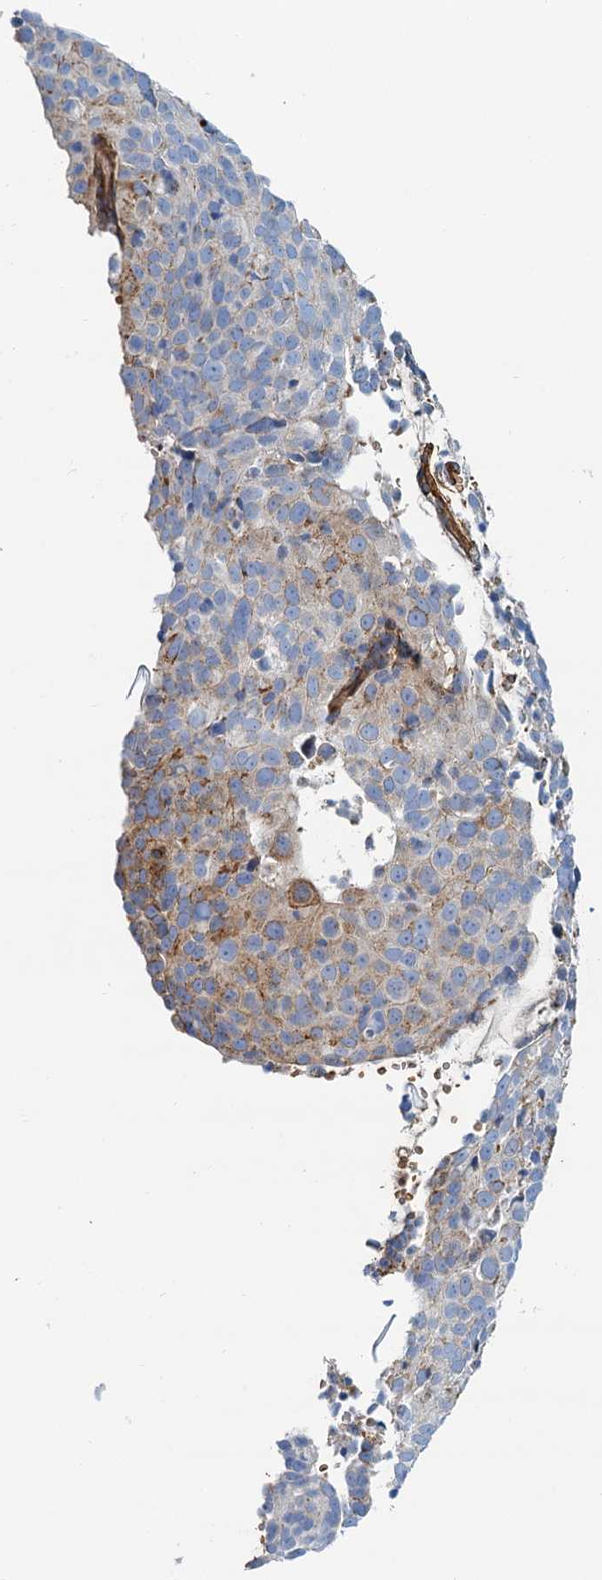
{"staining": {"intensity": "weak", "quantity": "<25%", "location": "cytoplasmic/membranous"}, "tissue": "cervical cancer", "cell_type": "Tumor cells", "image_type": "cancer", "snomed": [{"axis": "morphology", "description": "Squamous cell carcinoma, NOS"}, {"axis": "topography", "description": "Cervix"}], "caption": "This is an immunohistochemistry photomicrograph of cervical cancer (squamous cell carcinoma). There is no positivity in tumor cells.", "gene": "DGKG", "patient": {"sex": "female", "age": 31}}